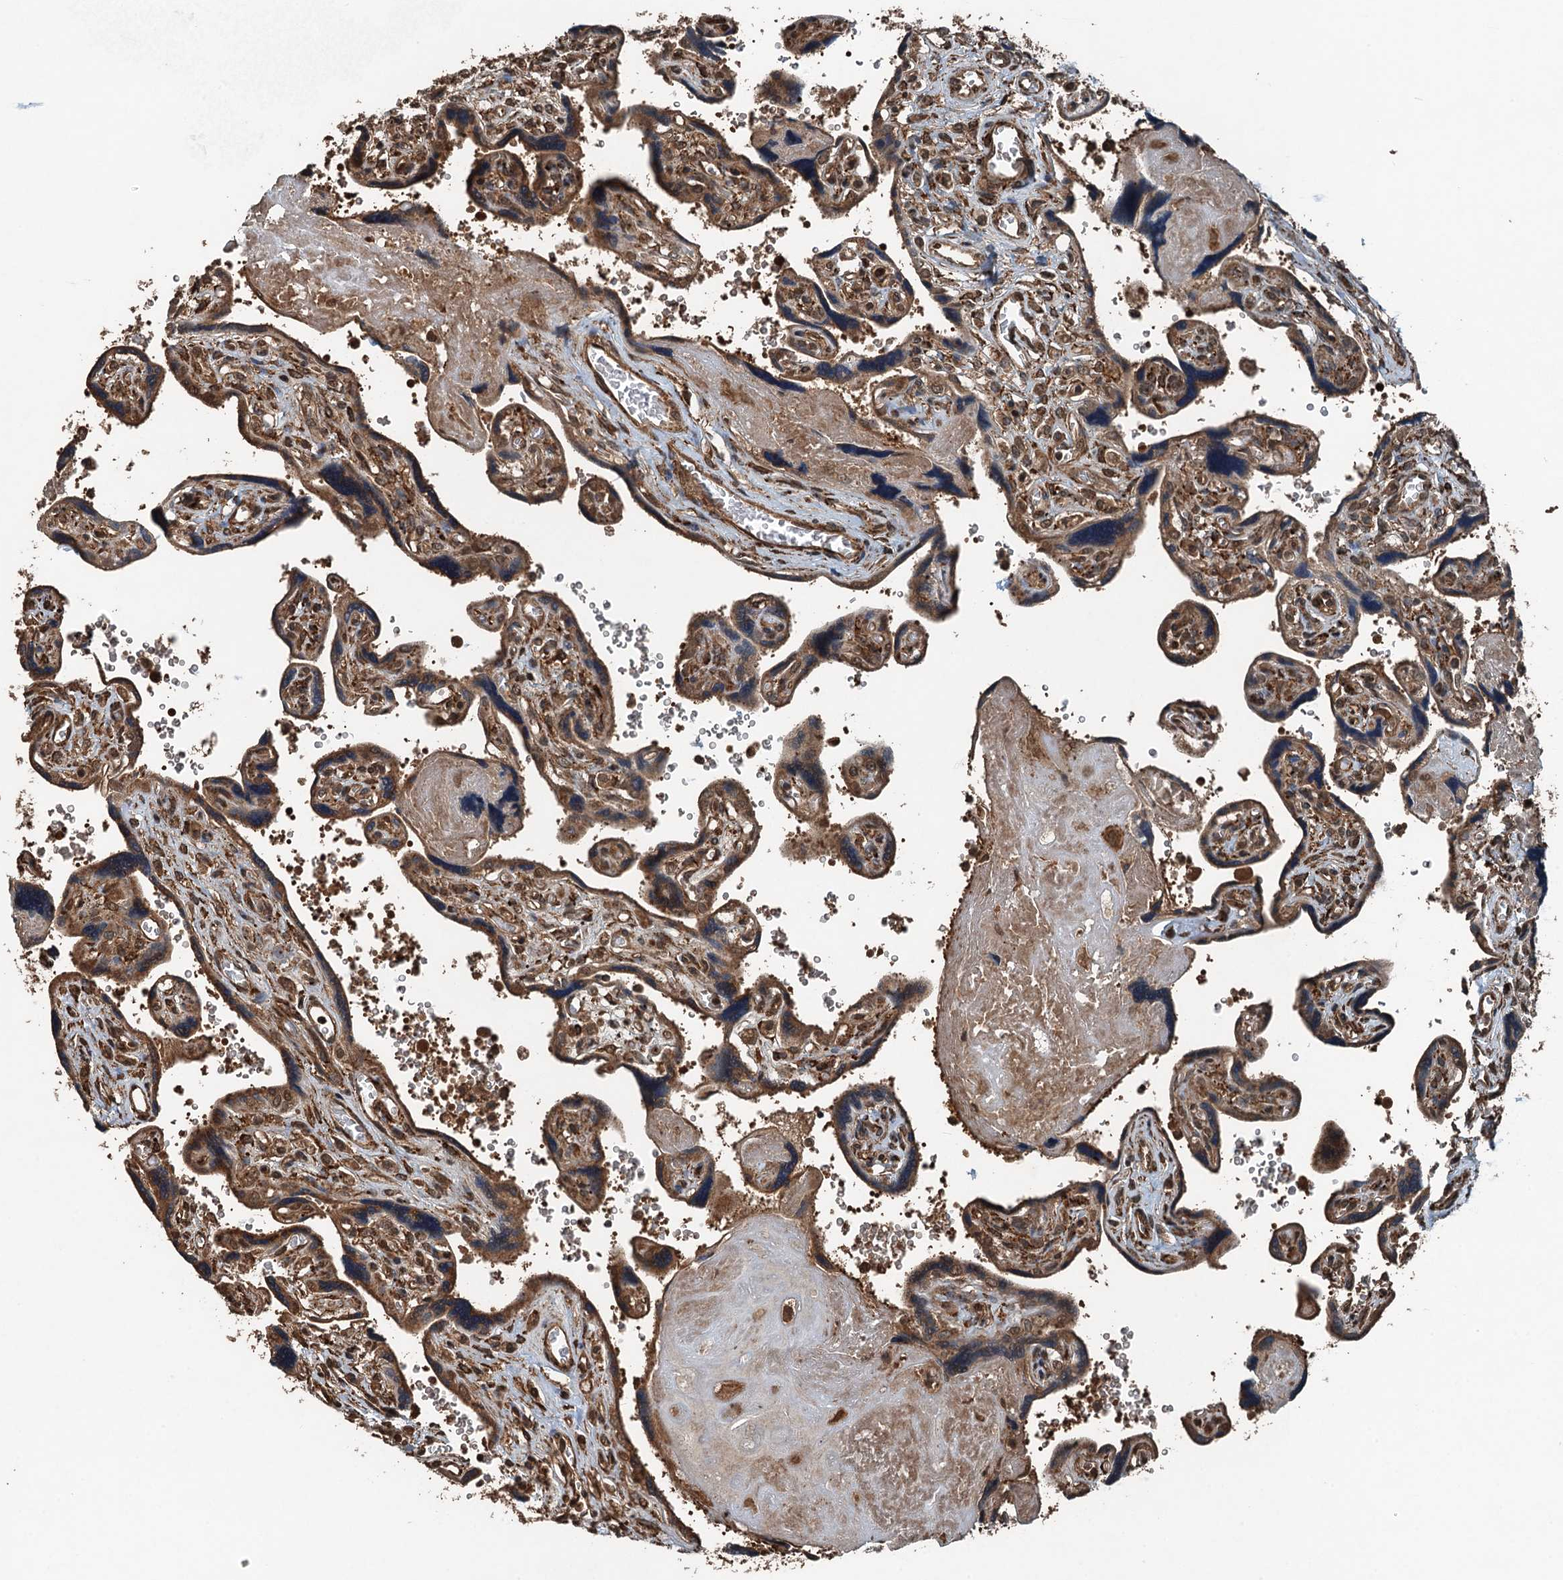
{"staining": {"intensity": "strong", "quantity": ">75%", "location": "cytoplasmic/membranous,nuclear"}, "tissue": "placenta", "cell_type": "Trophoblastic cells", "image_type": "normal", "snomed": [{"axis": "morphology", "description": "Normal tissue, NOS"}, {"axis": "topography", "description": "Placenta"}], "caption": "This image shows immunohistochemistry staining of normal human placenta, with high strong cytoplasmic/membranous,nuclear expression in about >75% of trophoblastic cells.", "gene": "TCTN1", "patient": {"sex": "female", "age": 39}}